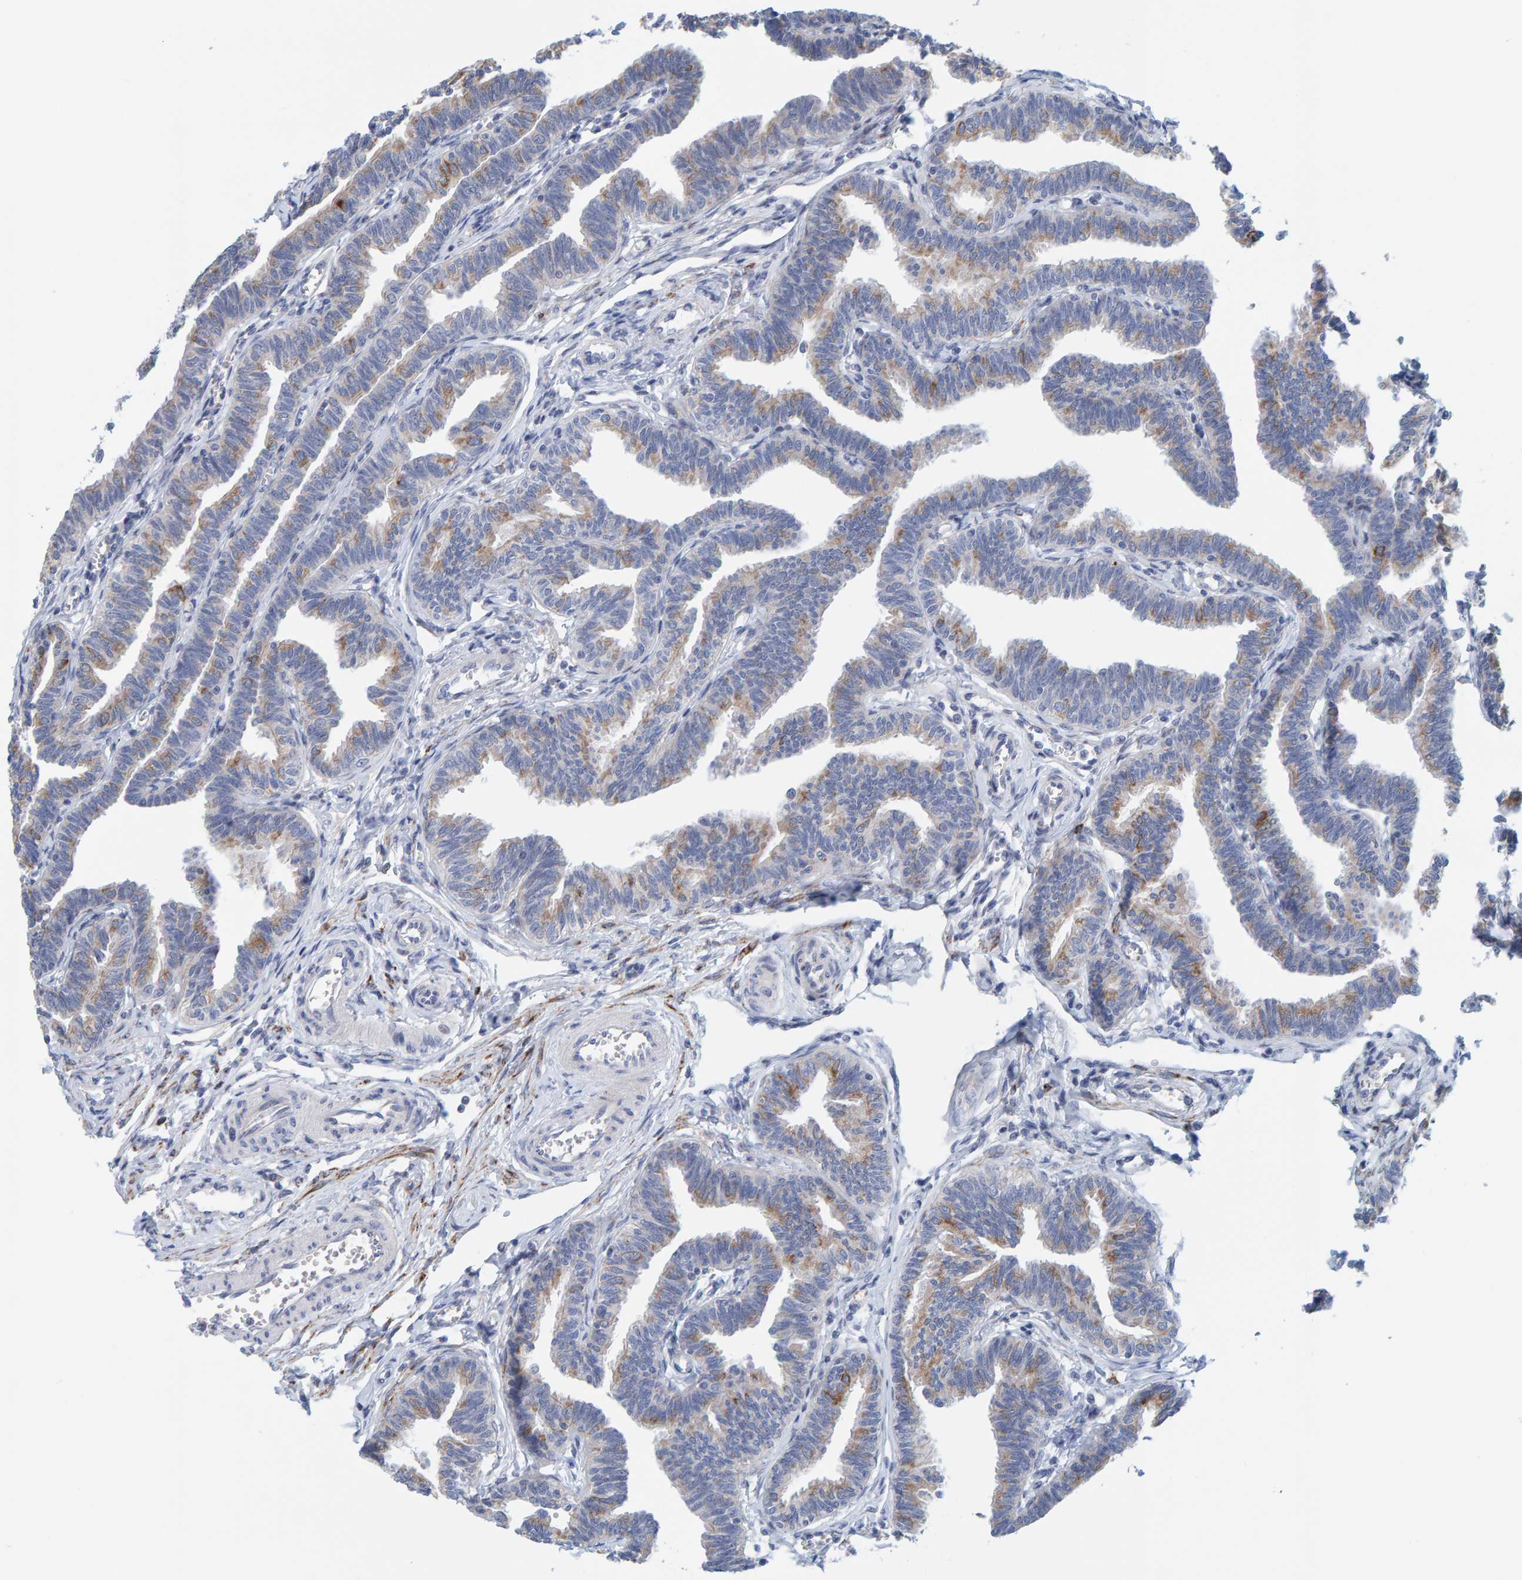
{"staining": {"intensity": "moderate", "quantity": "<25%", "location": "cytoplasmic/membranous"}, "tissue": "fallopian tube", "cell_type": "Glandular cells", "image_type": "normal", "snomed": [{"axis": "morphology", "description": "Normal tissue, NOS"}, {"axis": "topography", "description": "Fallopian tube"}, {"axis": "topography", "description": "Ovary"}], "caption": "IHC of unremarkable fallopian tube shows low levels of moderate cytoplasmic/membranous expression in about <25% of glandular cells.", "gene": "ZC3H3", "patient": {"sex": "female", "age": 23}}